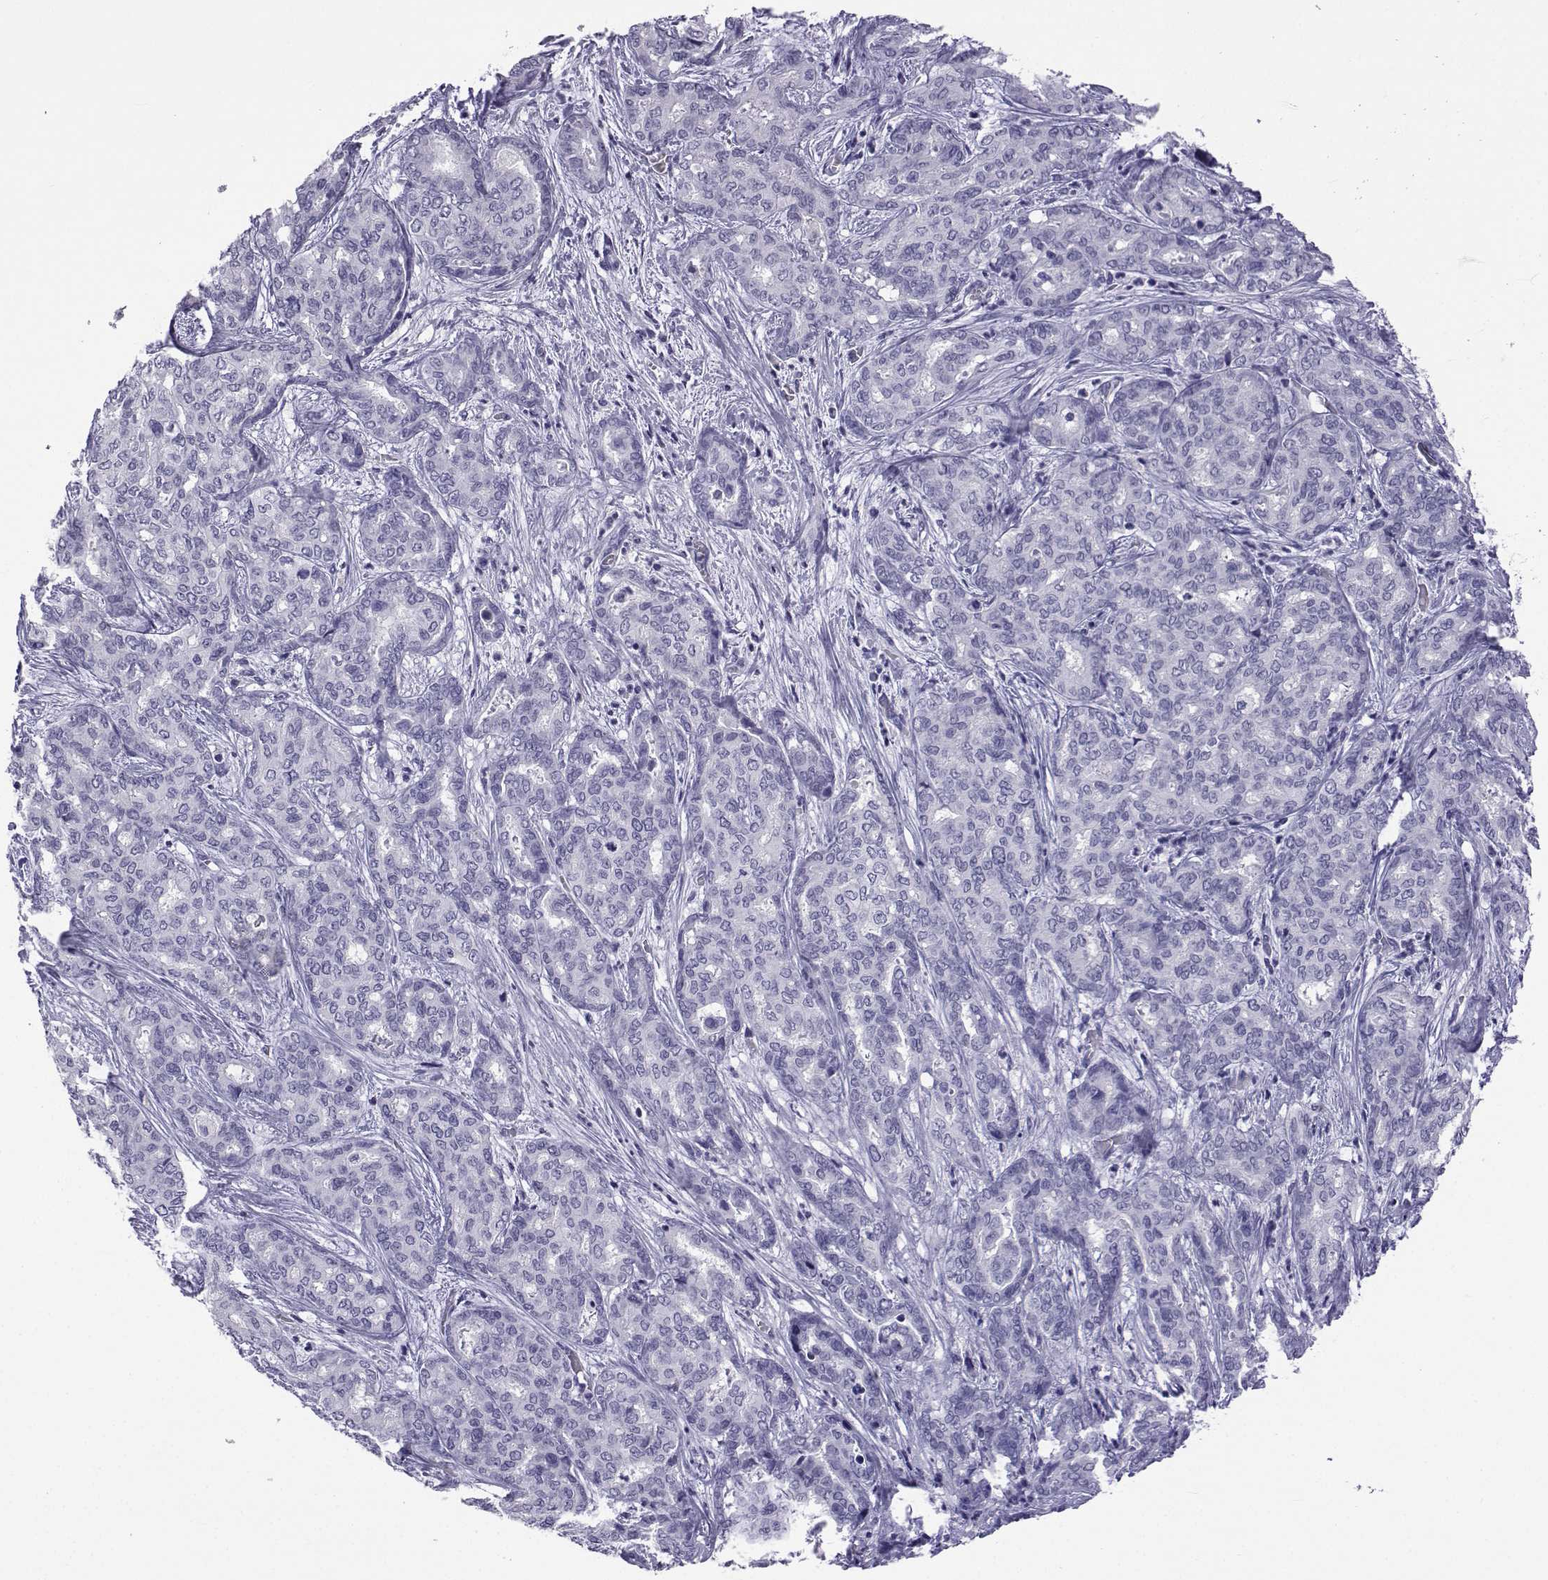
{"staining": {"intensity": "negative", "quantity": "none", "location": "none"}, "tissue": "liver cancer", "cell_type": "Tumor cells", "image_type": "cancer", "snomed": [{"axis": "morphology", "description": "Cholangiocarcinoma"}, {"axis": "topography", "description": "Liver"}], "caption": "High power microscopy histopathology image of an immunohistochemistry histopathology image of cholangiocarcinoma (liver), revealing no significant expression in tumor cells.", "gene": "ACTL7A", "patient": {"sex": "female", "age": 64}}